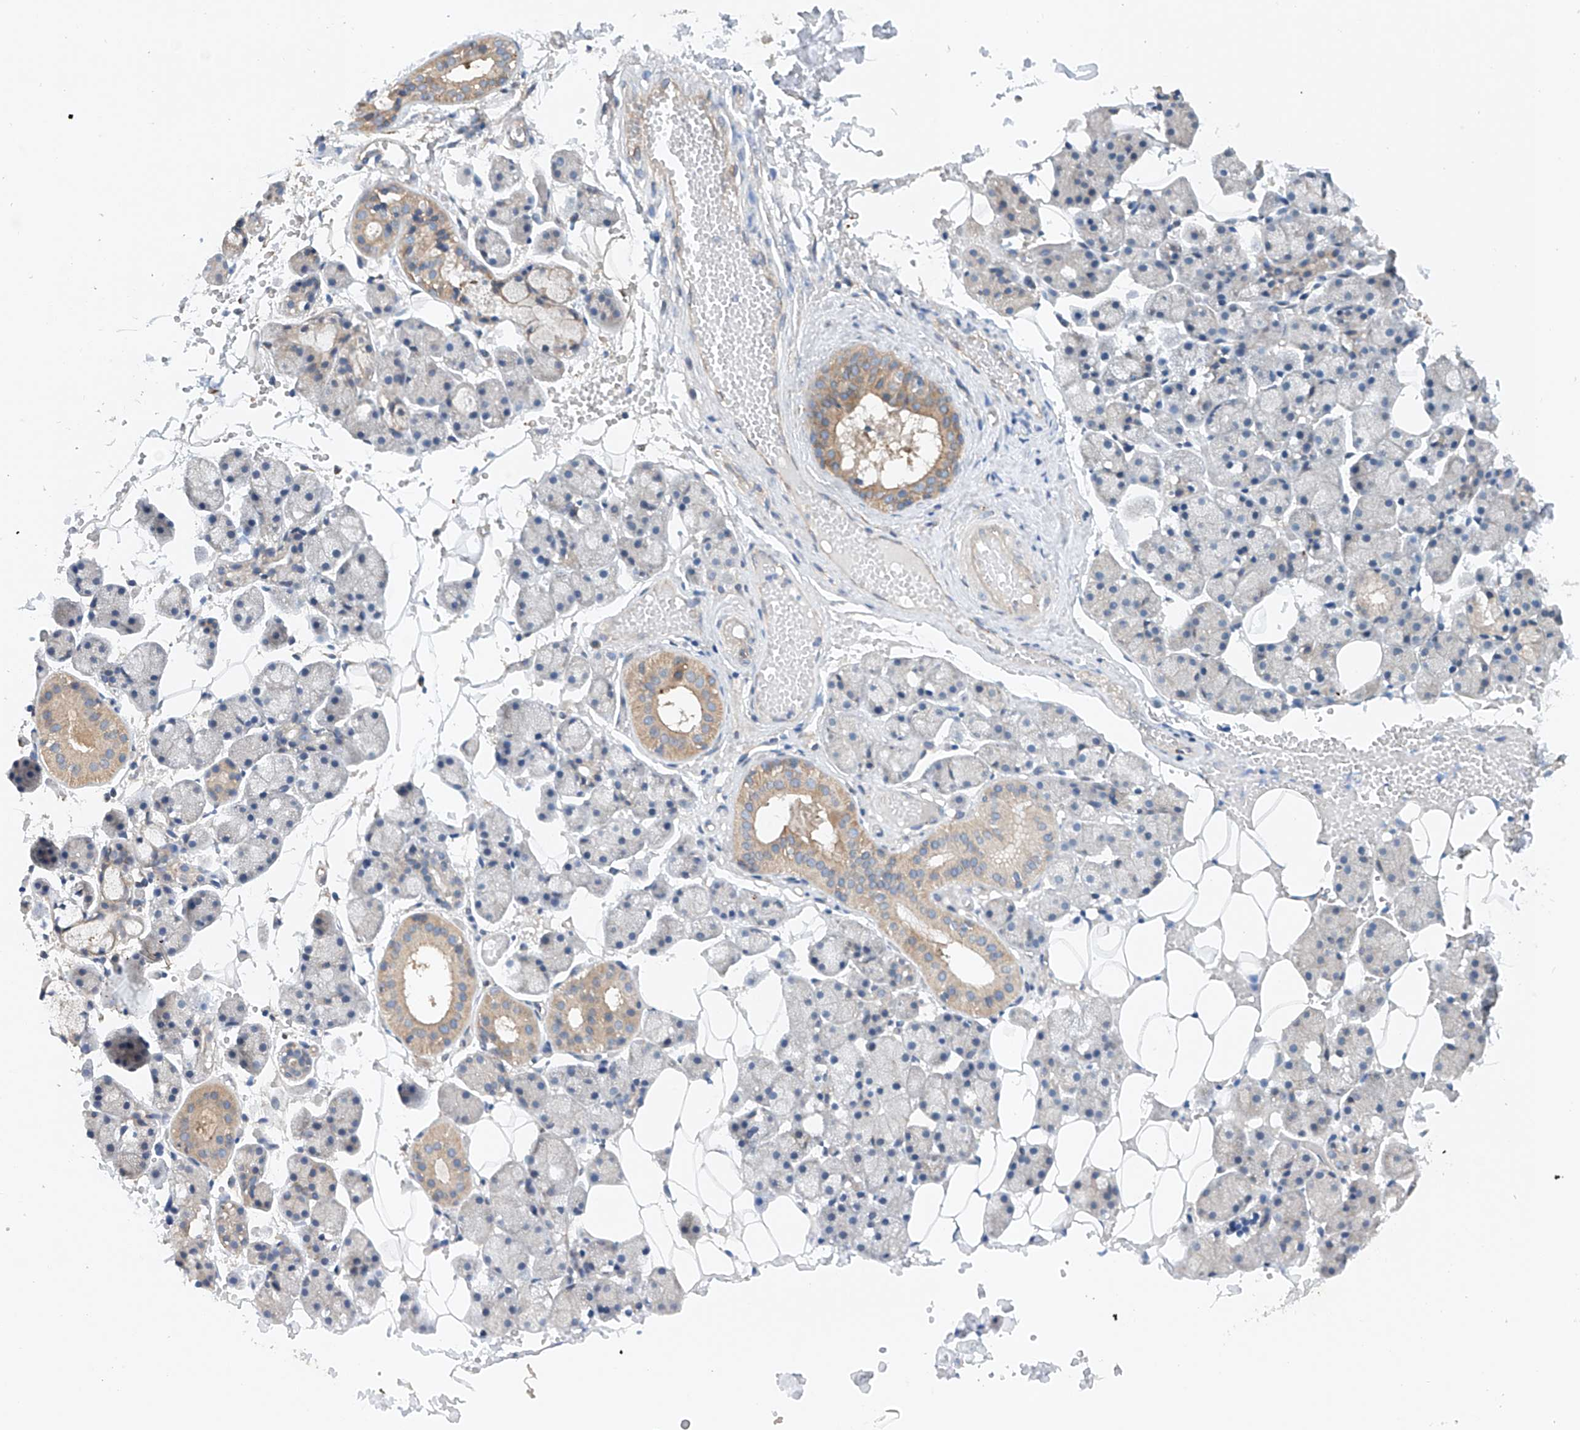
{"staining": {"intensity": "moderate", "quantity": "<25%", "location": "cytoplasmic/membranous"}, "tissue": "salivary gland", "cell_type": "Glandular cells", "image_type": "normal", "snomed": [{"axis": "morphology", "description": "Normal tissue, NOS"}, {"axis": "topography", "description": "Salivary gland"}], "caption": "Salivary gland stained with DAB immunohistochemistry (IHC) exhibits low levels of moderate cytoplasmic/membranous staining in approximately <25% of glandular cells.", "gene": "CEP85L", "patient": {"sex": "female", "age": 33}}